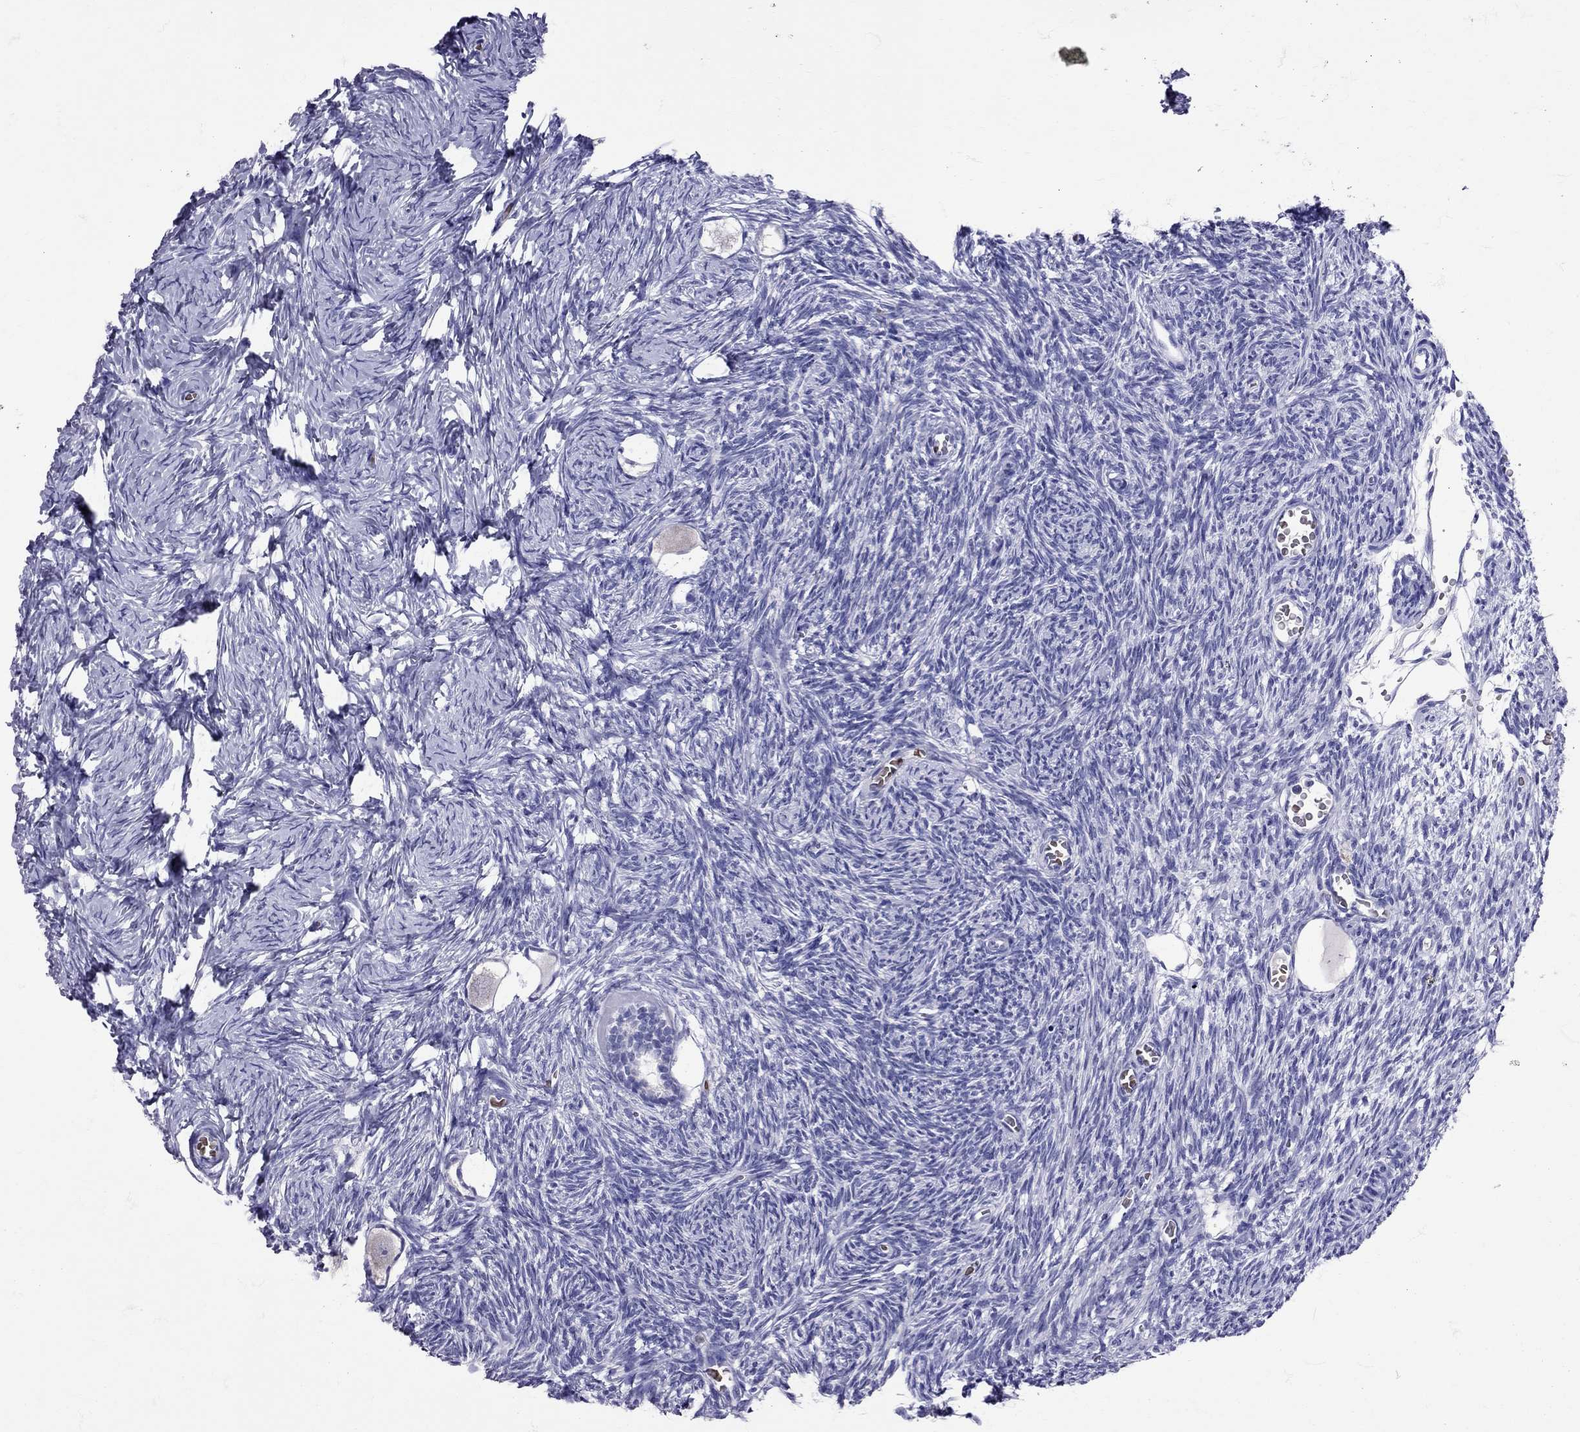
{"staining": {"intensity": "negative", "quantity": "none", "location": "none"}, "tissue": "ovary", "cell_type": "Follicle cells", "image_type": "normal", "snomed": [{"axis": "morphology", "description": "Normal tissue, NOS"}, {"axis": "topography", "description": "Ovary"}], "caption": "Histopathology image shows no significant protein staining in follicle cells of unremarkable ovary. (Brightfield microscopy of DAB immunohistochemistry at high magnification).", "gene": "TBR1", "patient": {"sex": "female", "age": 27}}